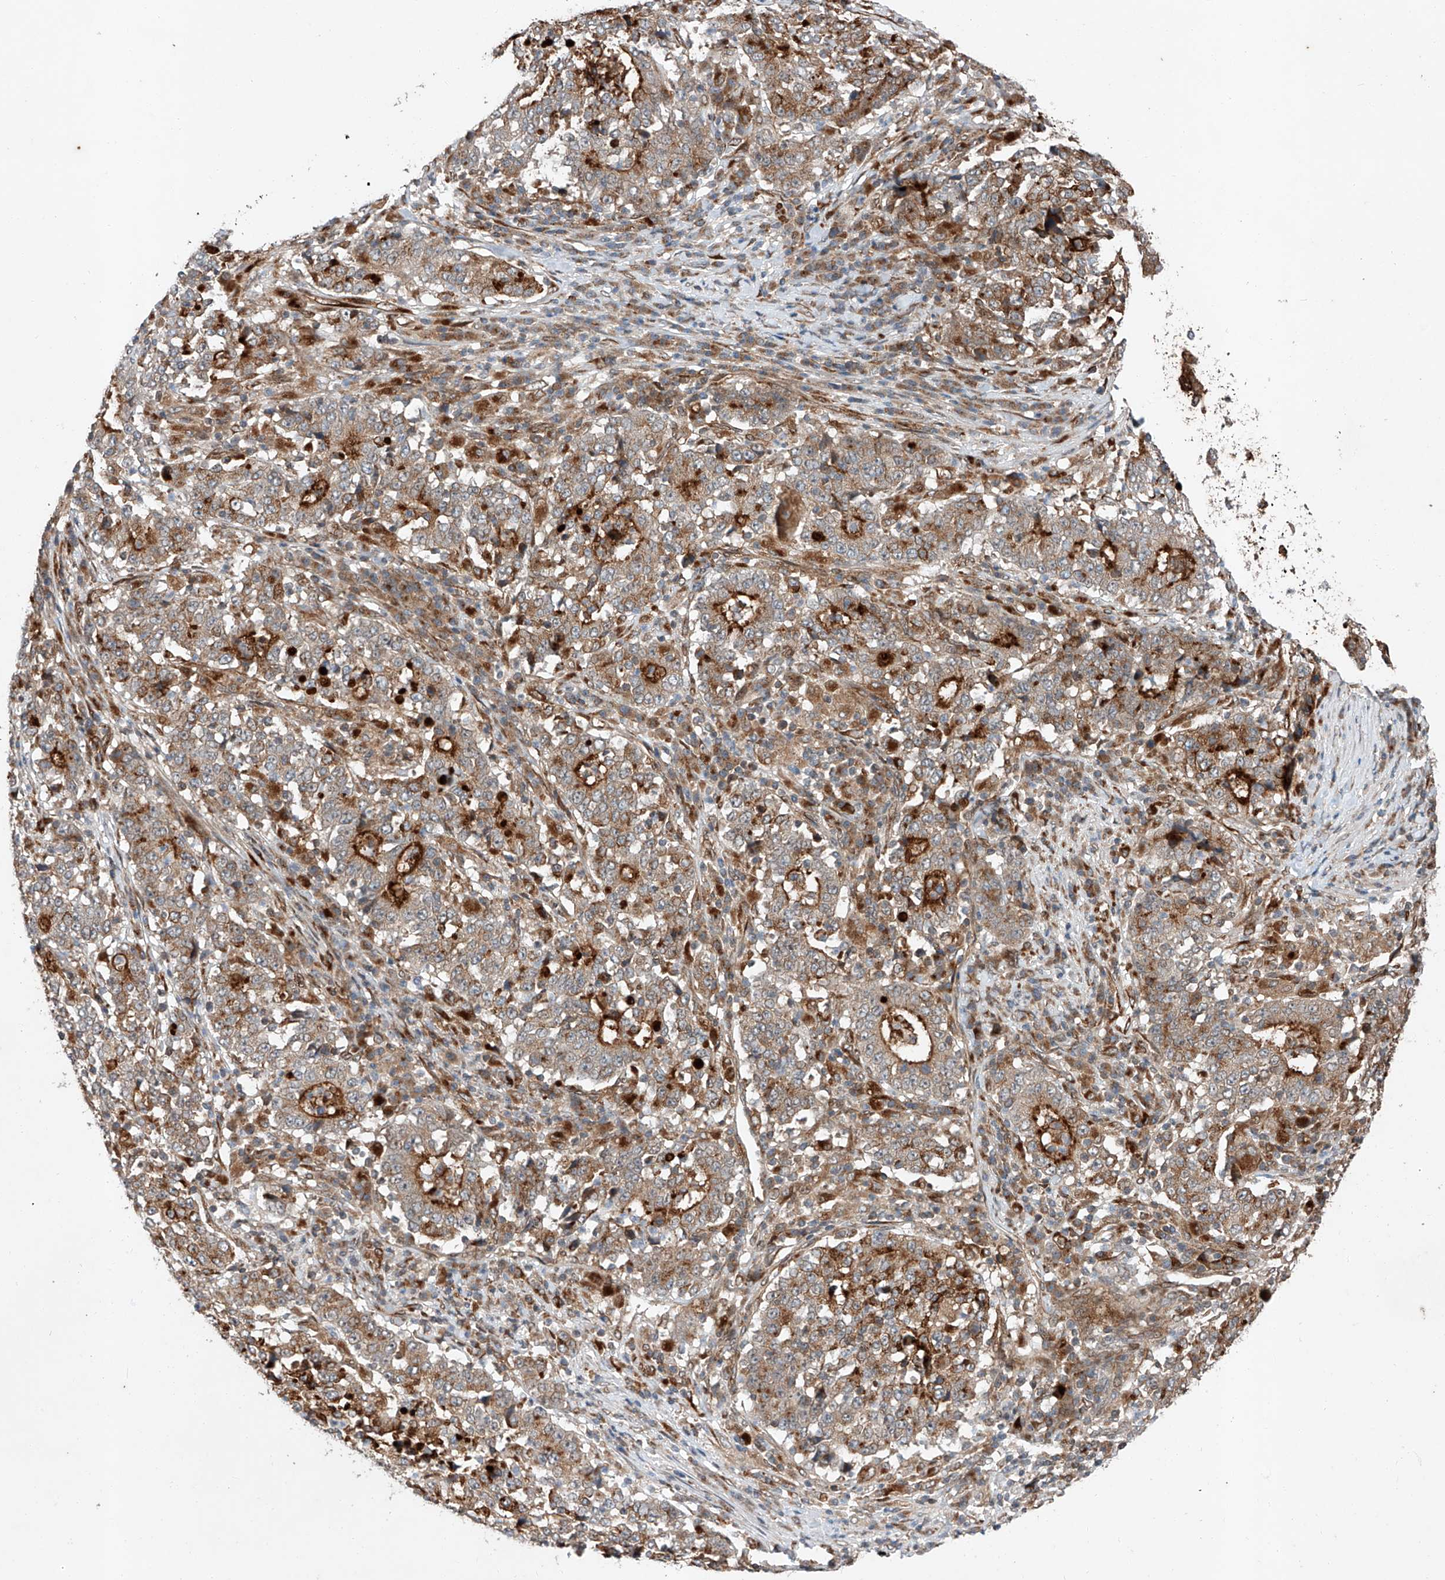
{"staining": {"intensity": "strong", "quantity": "25%-75%", "location": "cytoplasmic/membranous"}, "tissue": "stomach cancer", "cell_type": "Tumor cells", "image_type": "cancer", "snomed": [{"axis": "morphology", "description": "Adenocarcinoma, NOS"}, {"axis": "topography", "description": "Stomach"}], "caption": "Strong cytoplasmic/membranous positivity for a protein is appreciated in approximately 25%-75% of tumor cells of adenocarcinoma (stomach) using IHC.", "gene": "ZFP28", "patient": {"sex": "male", "age": 59}}